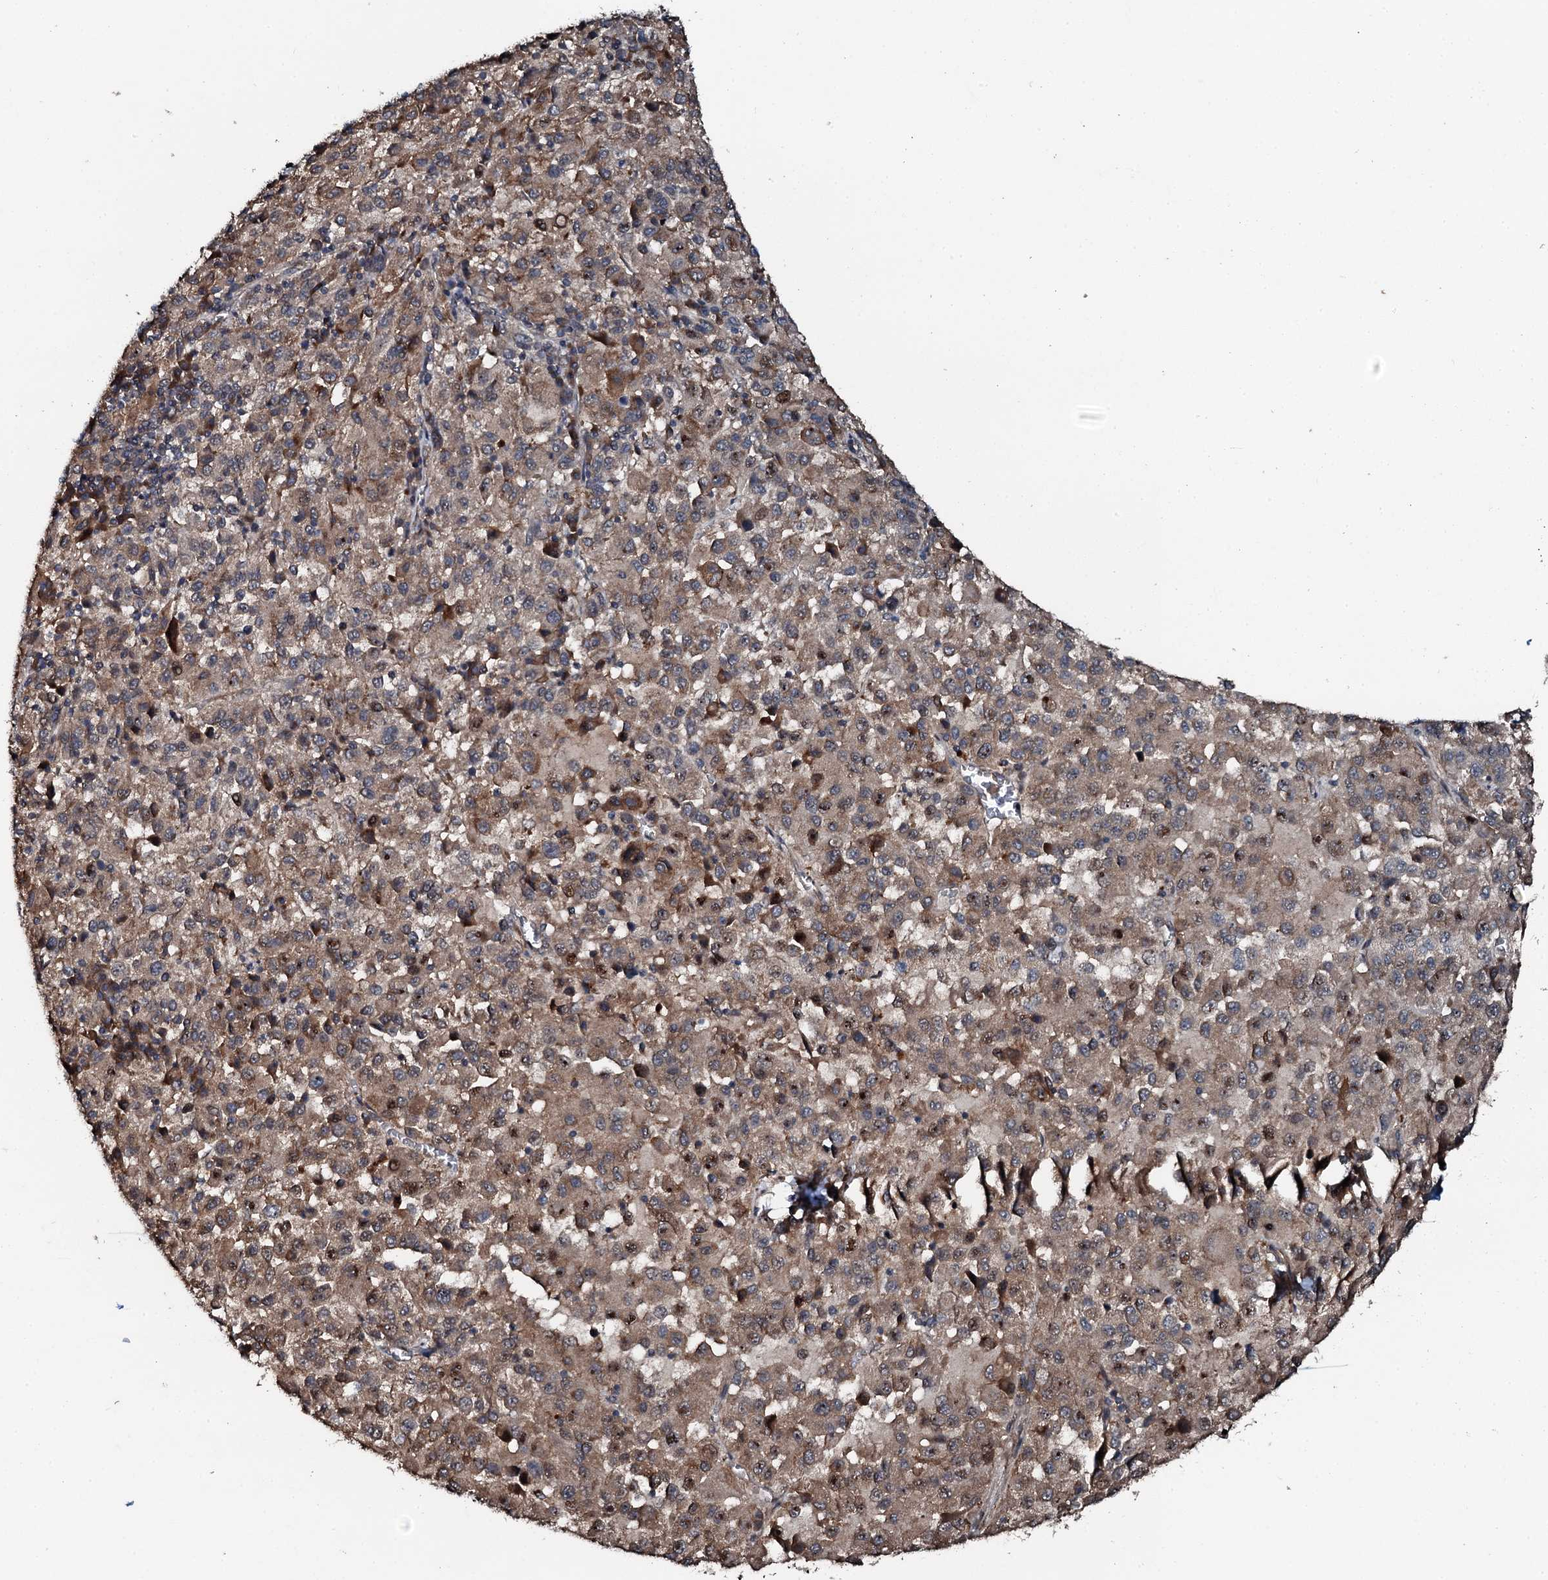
{"staining": {"intensity": "moderate", "quantity": "25%-75%", "location": "cytoplasmic/membranous,nuclear"}, "tissue": "melanoma", "cell_type": "Tumor cells", "image_type": "cancer", "snomed": [{"axis": "morphology", "description": "Malignant melanoma, Metastatic site"}, {"axis": "topography", "description": "Lung"}], "caption": "Immunohistochemistry photomicrograph of melanoma stained for a protein (brown), which reveals medium levels of moderate cytoplasmic/membranous and nuclear positivity in about 25%-75% of tumor cells.", "gene": "FLYWCH1", "patient": {"sex": "male", "age": 64}}